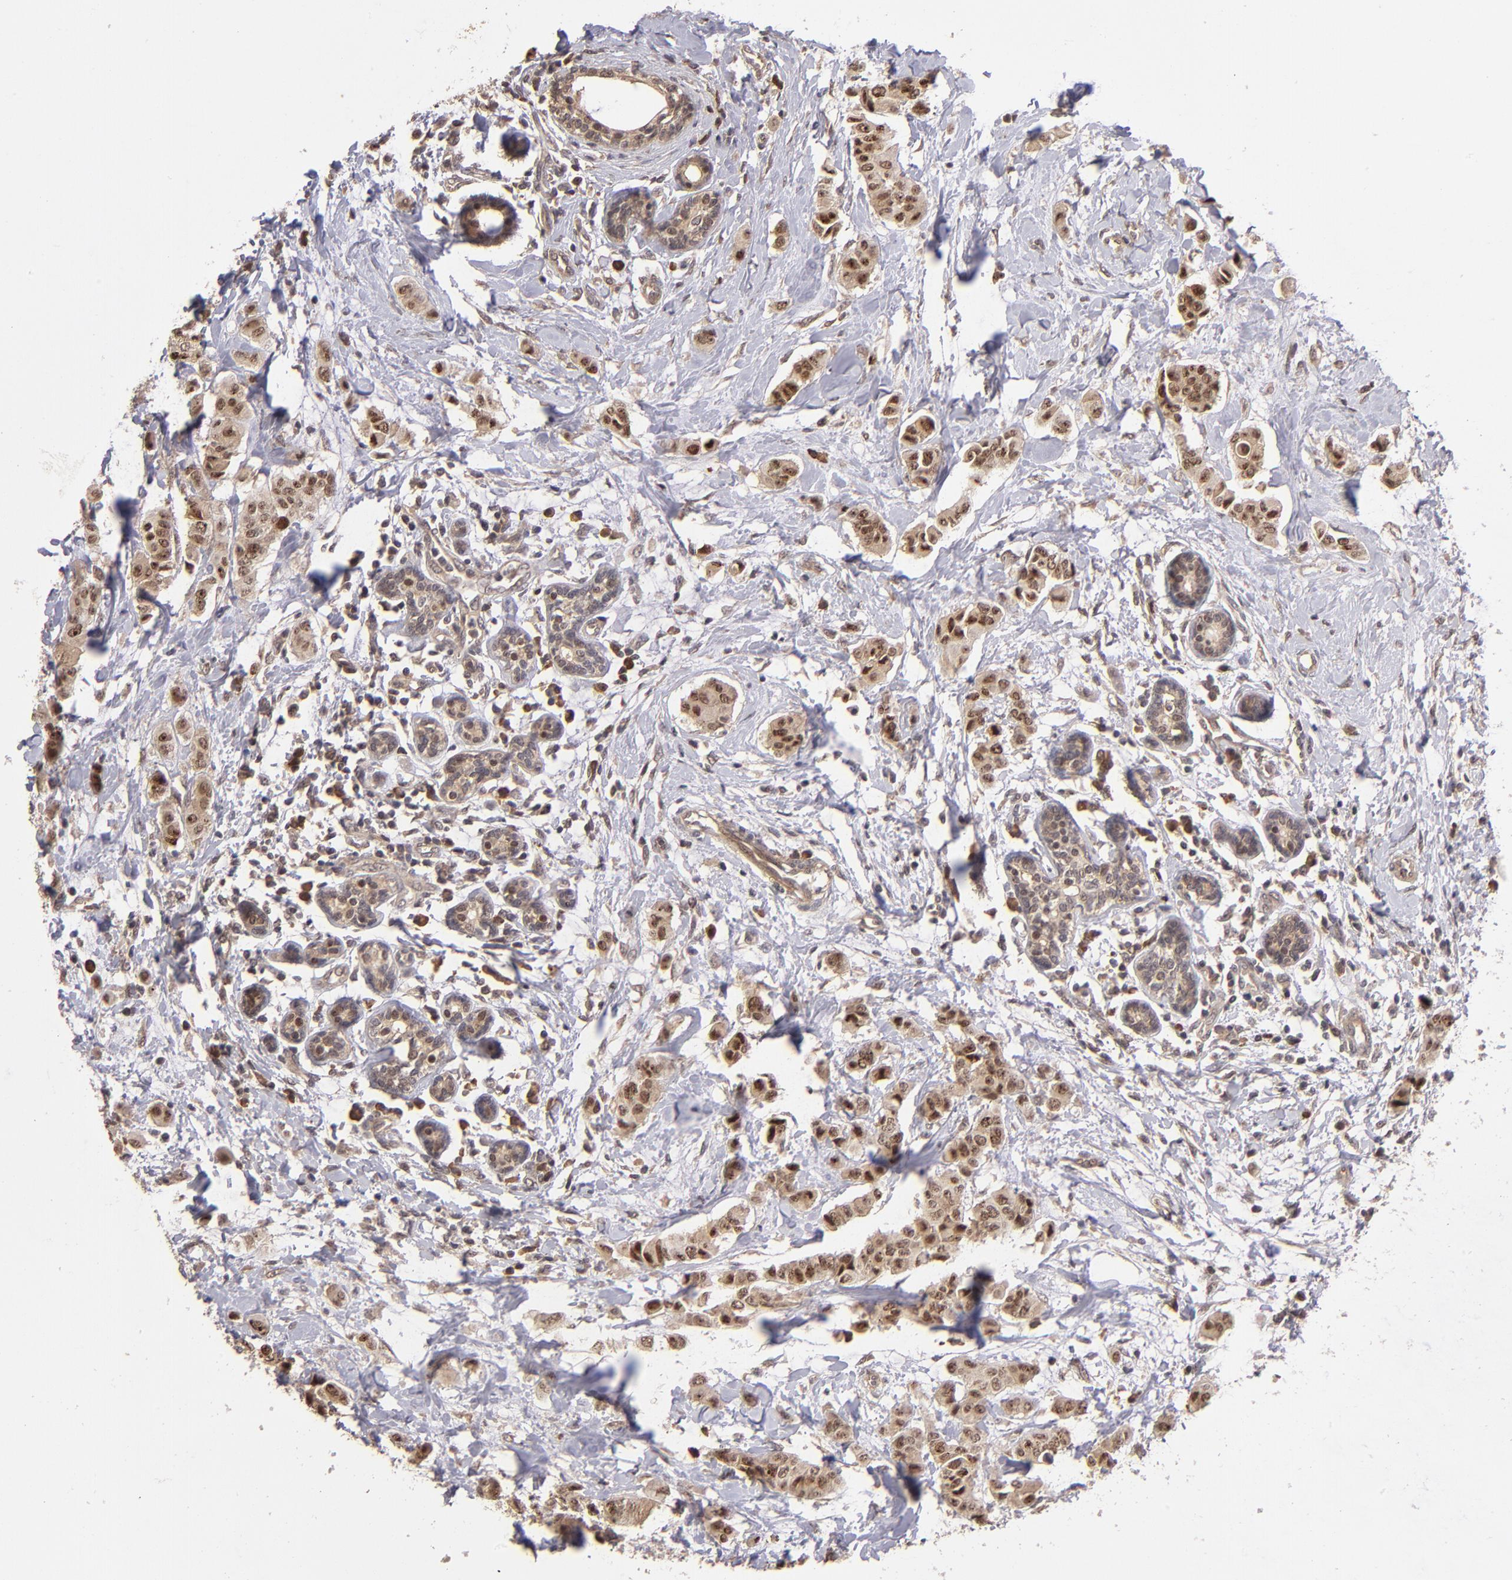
{"staining": {"intensity": "moderate", "quantity": ">75%", "location": "nuclear"}, "tissue": "breast cancer", "cell_type": "Tumor cells", "image_type": "cancer", "snomed": [{"axis": "morphology", "description": "Duct carcinoma"}, {"axis": "topography", "description": "Breast"}], "caption": "The micrograph exhibits a brown stain indicating the presence of a protein in the nuclear of tumor cells in invasive ductal carcinoma (breast). Using DAB (3,3'-diaminobenzidine) (brown) and hematoxylin (blue) stains, captured at high magnification using brightfield microscopy.", "gene": "ABHD12B", "patient": {"sex": "female", "age": 40}}